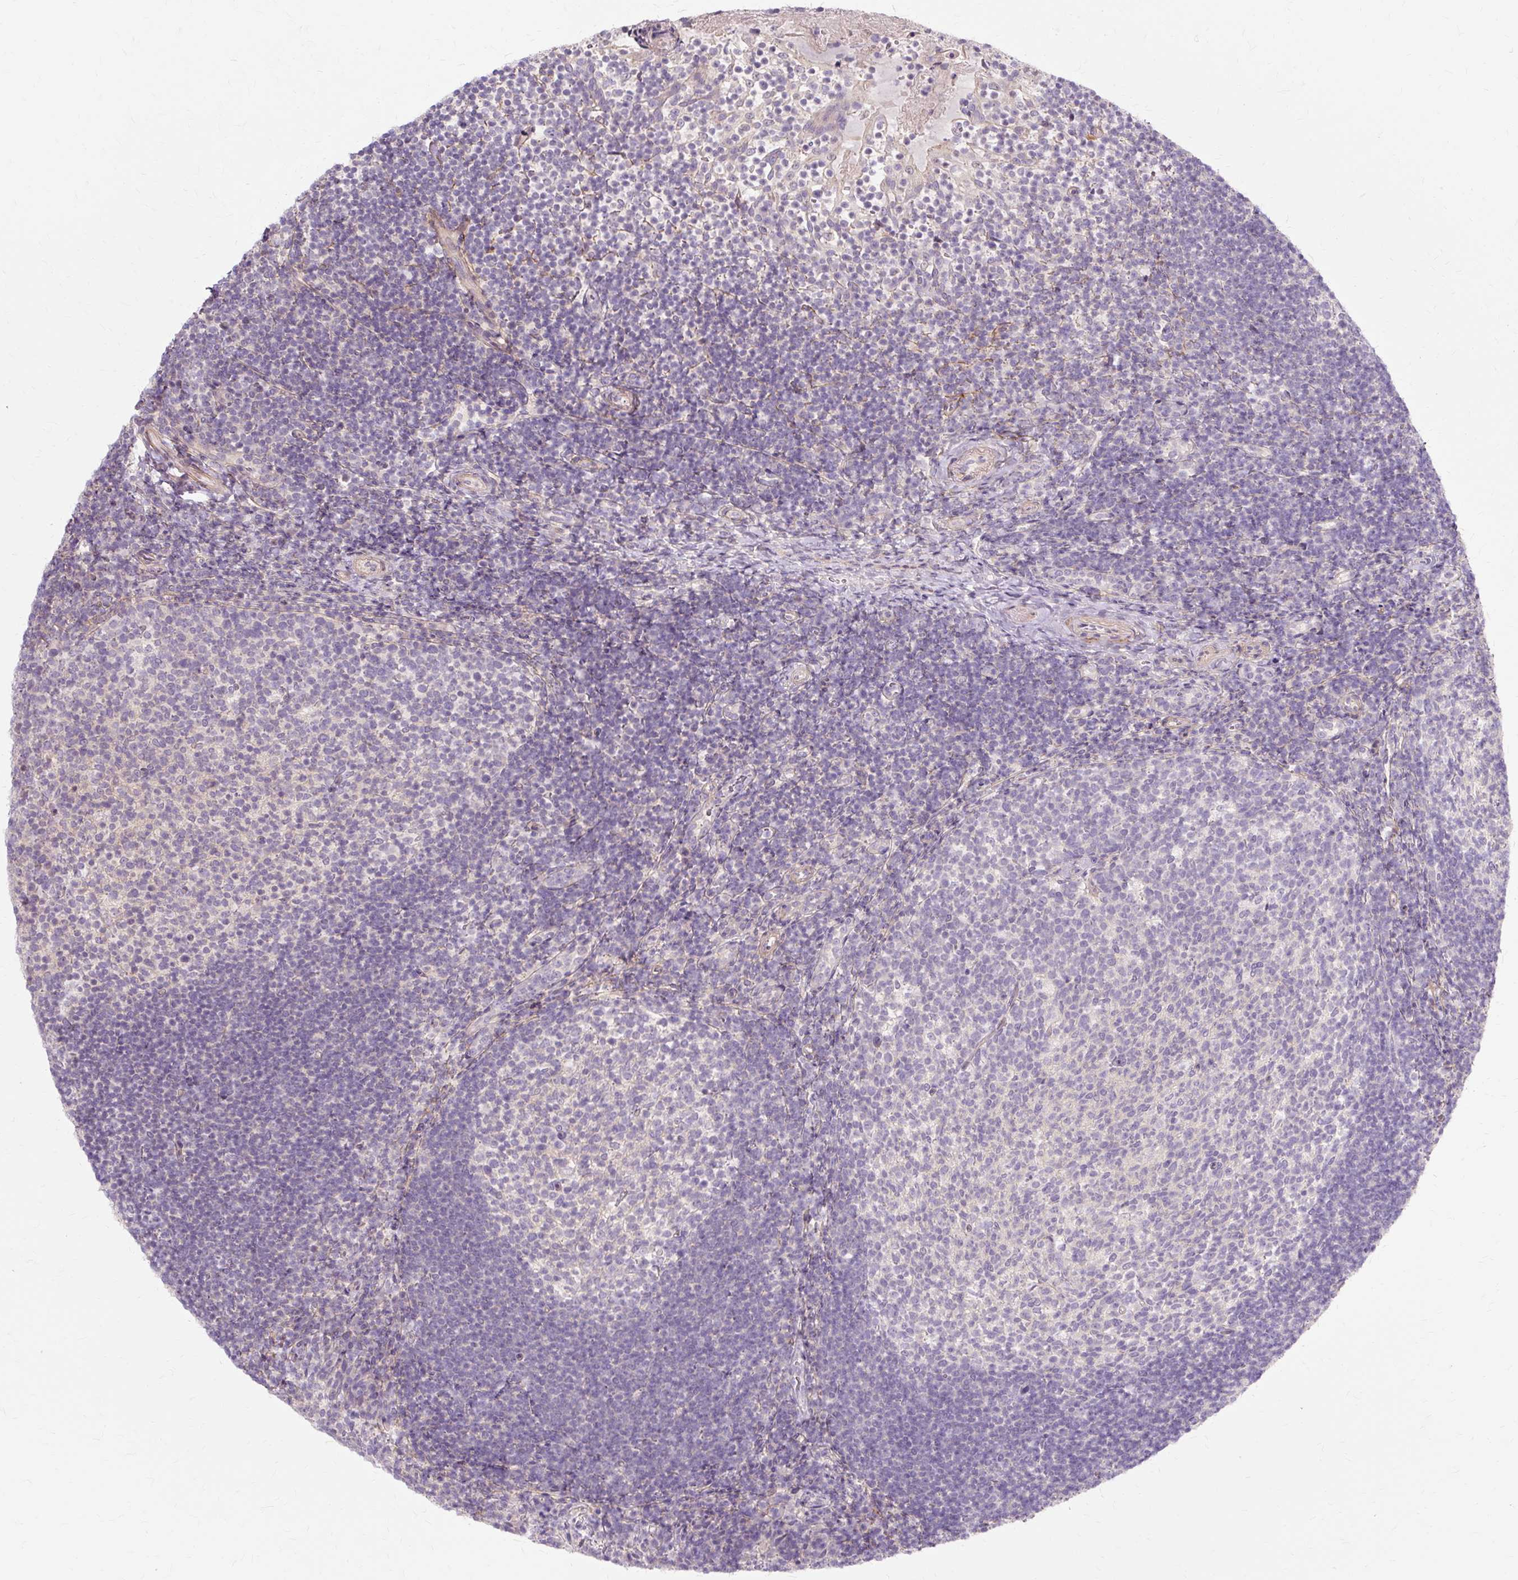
{"staining": {"intensity": "negative", "quantity": "none", "location": "none"}, "tissue": "tonsil", "cell_type": "Germinal center cells", "image_type": "normal", "snomed": [{"axis": "morphology", "description": "Normal tissue, NOS"}, {"axis": "topography", "description": "Tonsil"}], "caption": "High power microscopy histopathology image of an immunohistochemistry (IHC) micrograph of normal tonsil, revealing no significant positivity in germinal center cells.", "gene": "TSPAN8", "patient": {"sex": "female", "age": 10}}